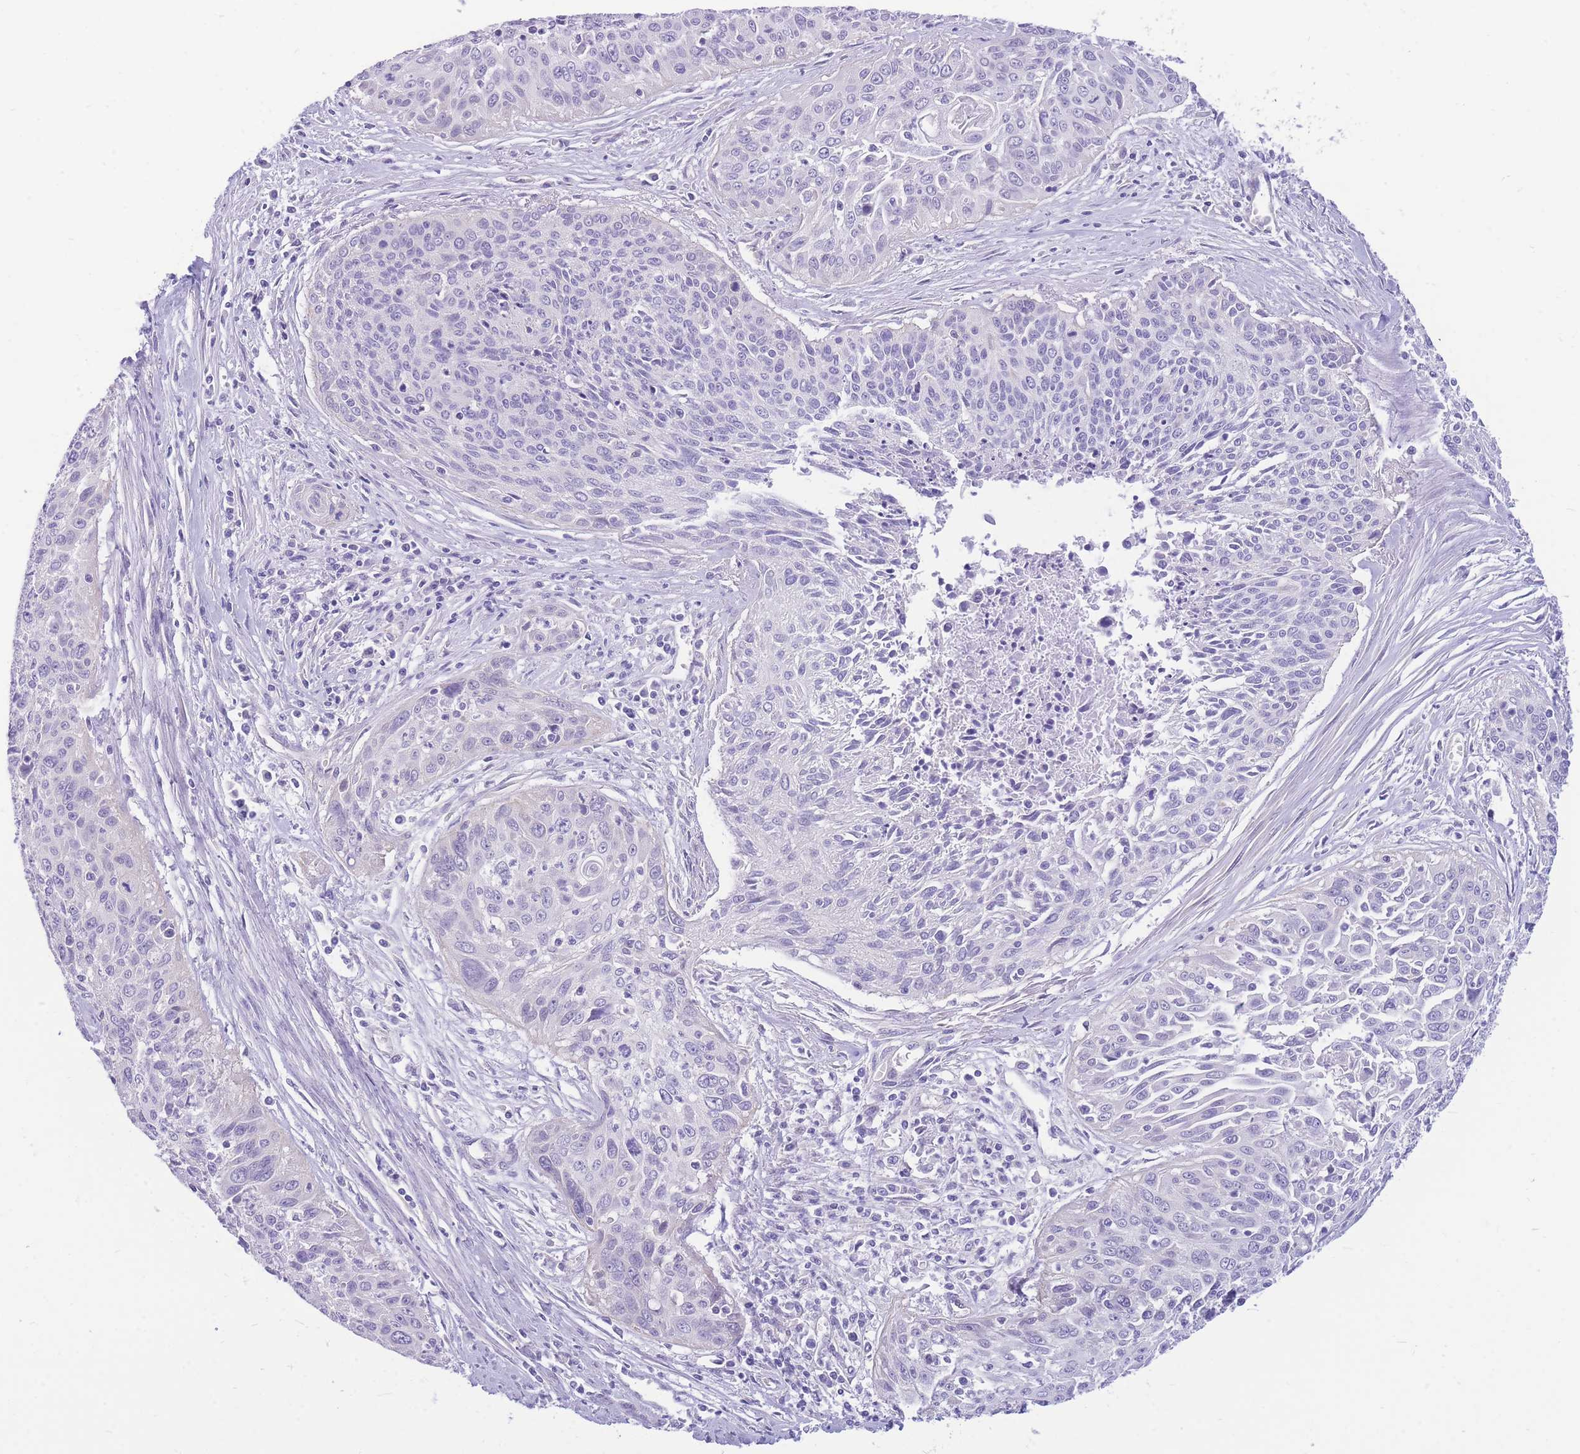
{"staining": {"intensity": "negative", "quantity": "none", "location": "none"}, "tissue": "cervical cancer", "cell_type": "Tumor cells", "image_type": "cancer", "snomed": [{"axis": "morphology", "description": "Squamous cell carcinoma, NOS"}, {"axis": "topography", "description": "Cervix"}], "caption": "A high-resolution micrograph shows immunohistochemistry staining of squamous cell carcinoma (cervical), which displays no significant positivity in tumor cells.", "gene": "ZNF311", "patient": {"sex": "female", "age": 55}}